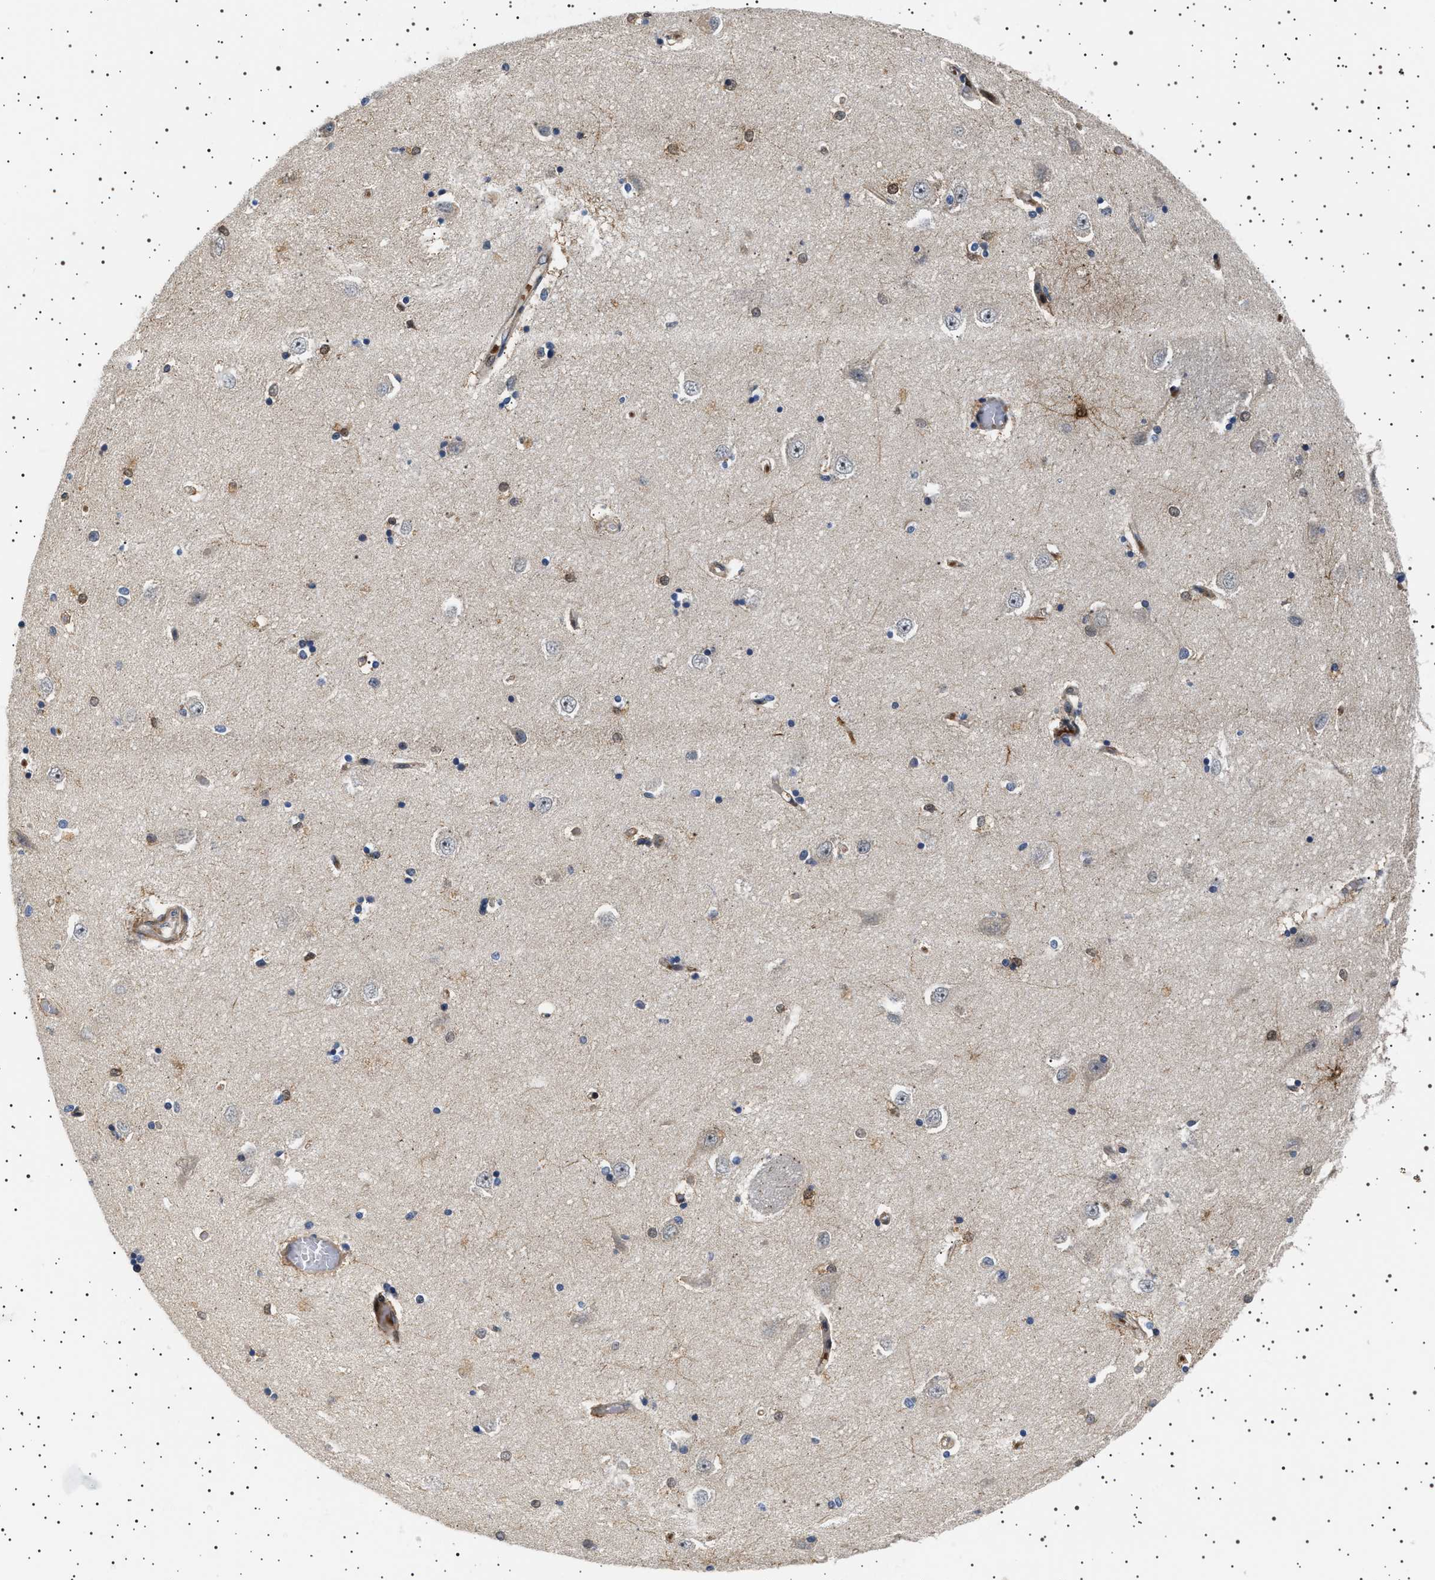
{"staining": {"intensity": "strong", "quantity": "<25%", "location": "cytoplasmic/membranous,nuclear"}, "tissue": "hippocampus", "cell_type": "Glial cells", "image_type": "normal", "snomed": [{"axis": "morphology", "description": "Normal tissue, NOS"}, {"axis": "topography", "description": "Hippocampus"}], "caption": "Immunohistochemistry staining of normal hippocampus, which exhibits medium levels of strong cytoplasmic/membranous,nuclear expression in about <25% of glial cells indicating strong cytoplasmic/membranous,nuclear protein expression. The staining was performed using DAB (3,3'-diaminobenzidine) (brown) for protein detection and nuclei were counterstained in hematoxylin (blue).", "gene": "BAG3", "patient": {"sex": "male", "age": 45}}